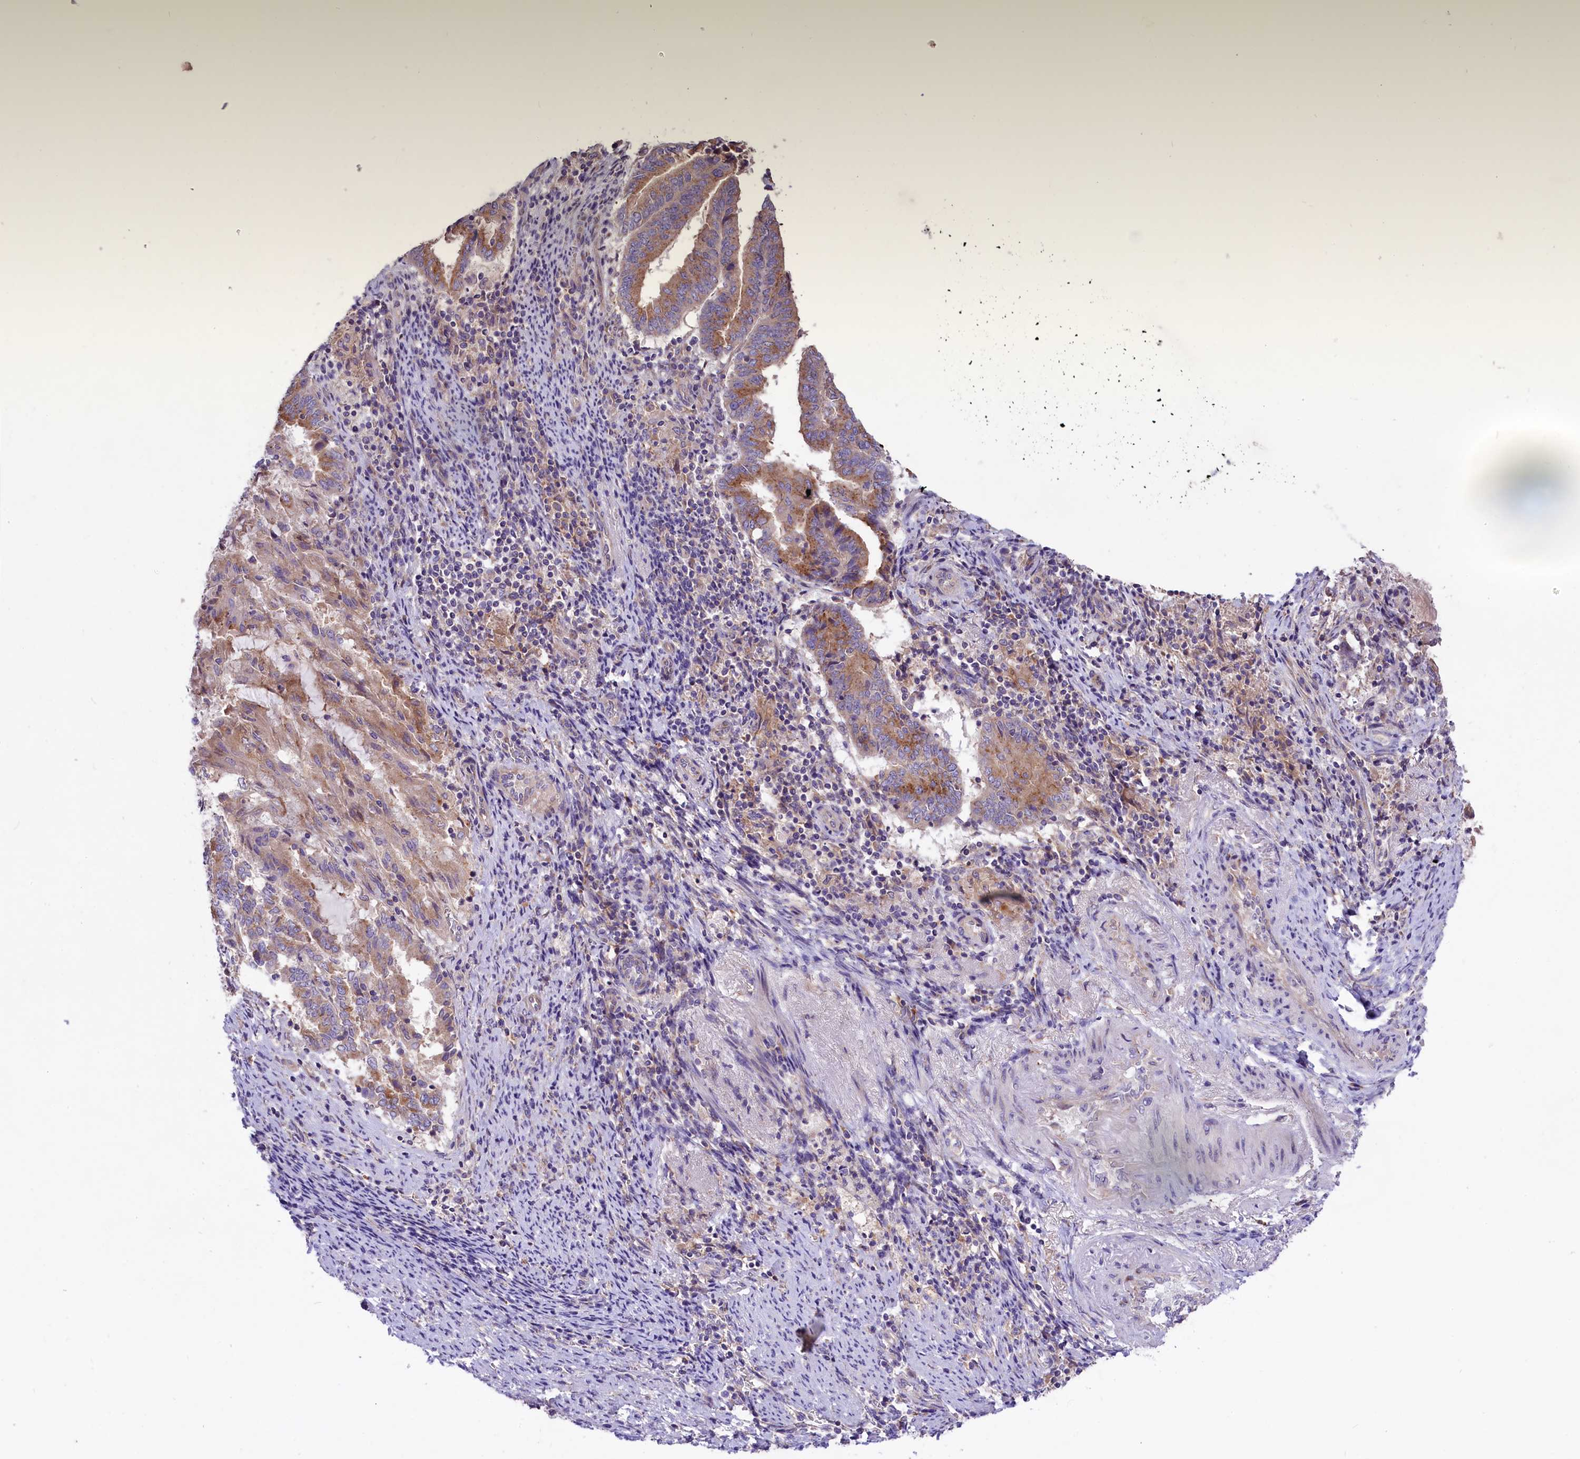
{"staining": {"intensity": "moderate", "quantity": ">75%", "location": "cytoplasmic/membranous"}, "tissue": "endometrial cancer", "cell_type": "Tumor cells", "image_type": "cancer", "snomed": [{"axis": "morphology", "description": "Adenocarcinoma, NOS"}, {"axis": "topography", "description": "Endometrium"}], "caption": "Tumor cells reveal medium levels of moderate cytoplasmic/membranous positivity in approximately >75% of cells in human endometrial cancer. Using DAB (3,3'-diaminobenzidine) (brown) and hematoxylin (blue) stains, captured at high magnification using brightfield microscopy.", "gene": "PEMT", "patient": {"sex": "female", "age": 80}}